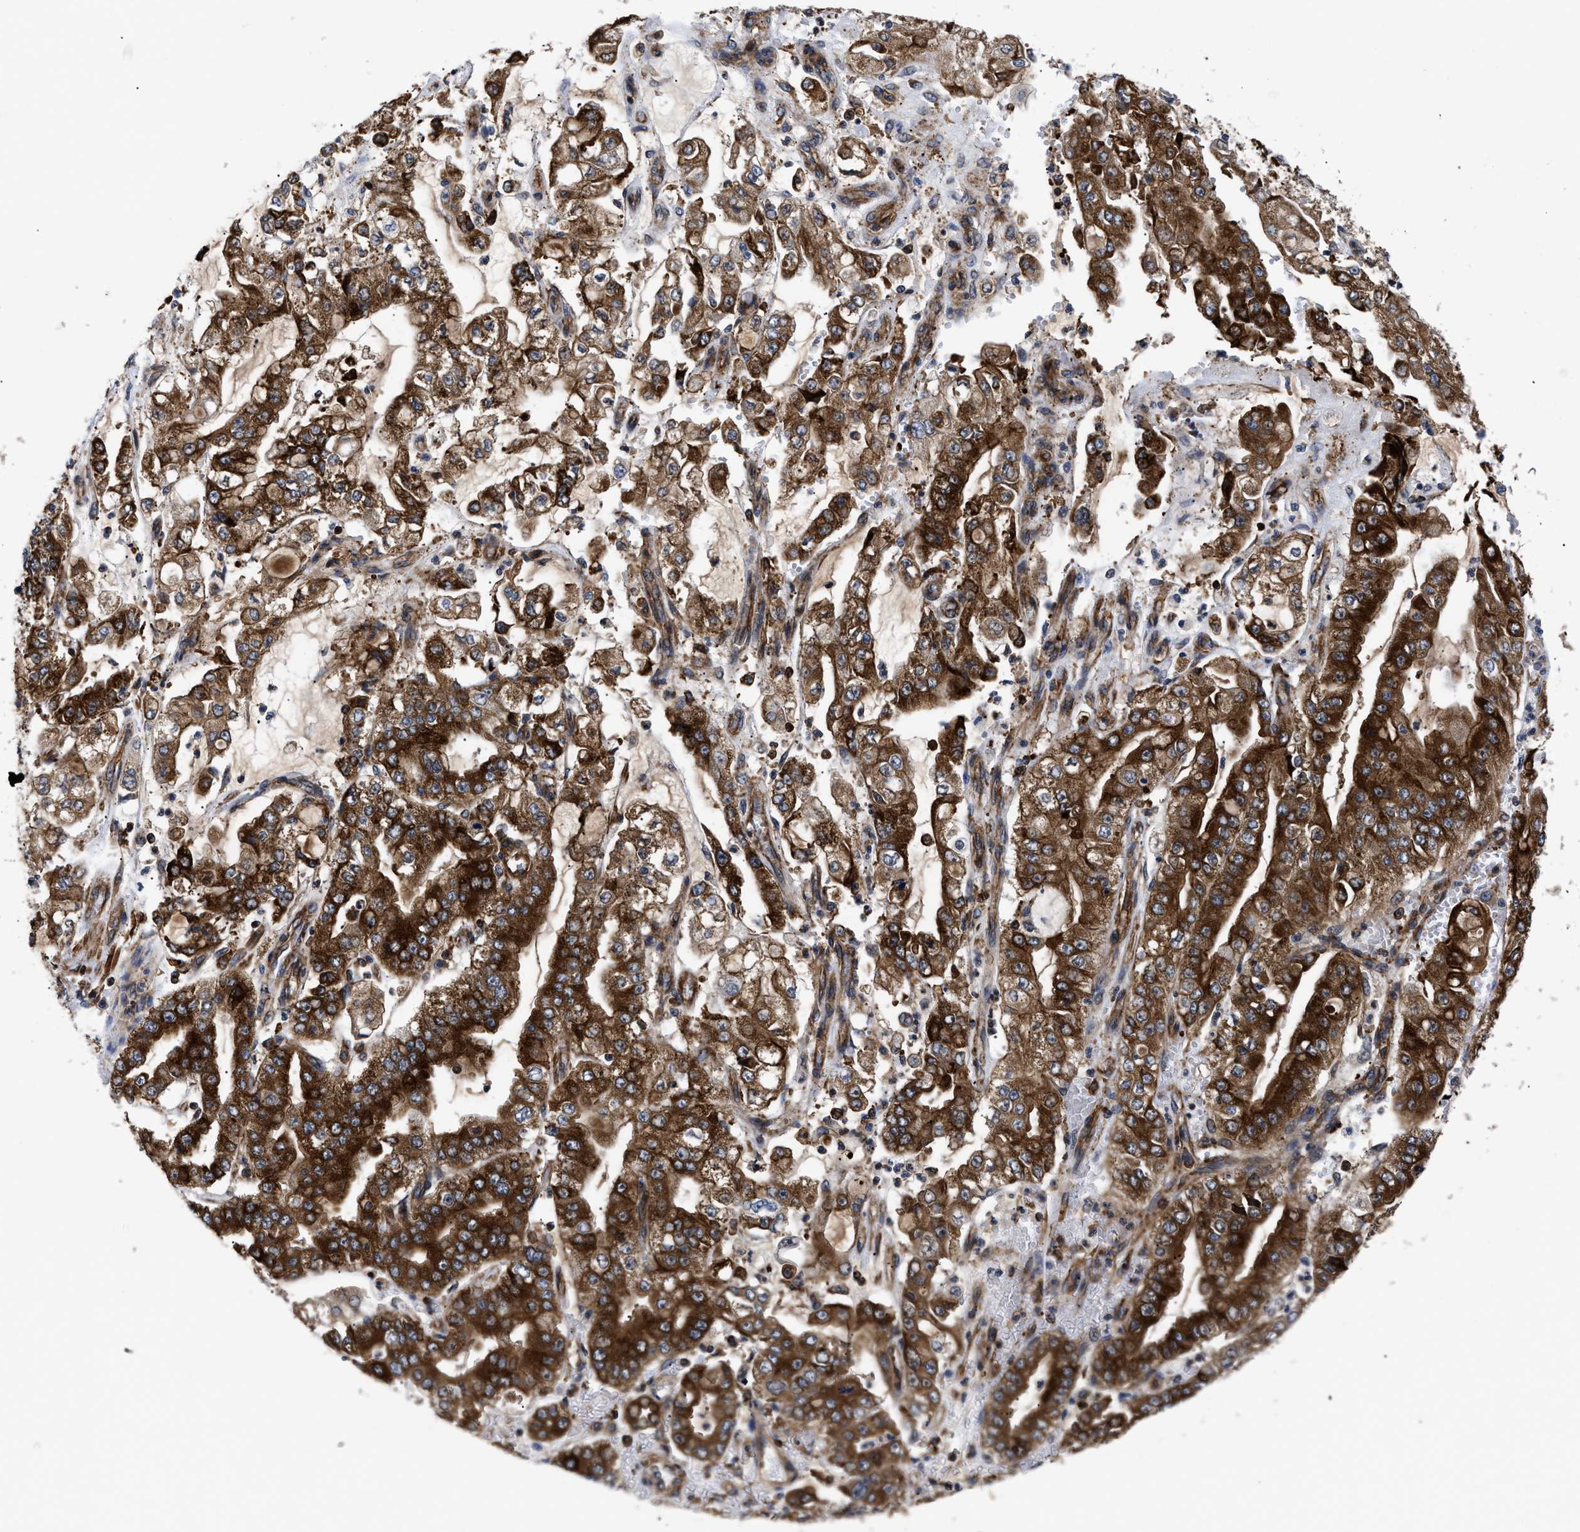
{"staining": {"intensity": "strong", "quantity": ">75%", "location": "cytoplasmic/membranous"}, "tissue": "stomach cancer", "cell_type": "Tumor cells", "image_type": "cancer", "snomed": [{"axis": "morphology", "description": "Adenocarcinoma, NOS"}, {"axis": "topography", "description": "Stomach"}], "caption": "There is high levels of strong cytoplasmic/membranous expression in tumor cells of stomach adenocarcinoma, as demonstrated by immunohistochemical staining (brown color).", "gene": "SPAST", "patient": {"sex": "male", "age": 76}}